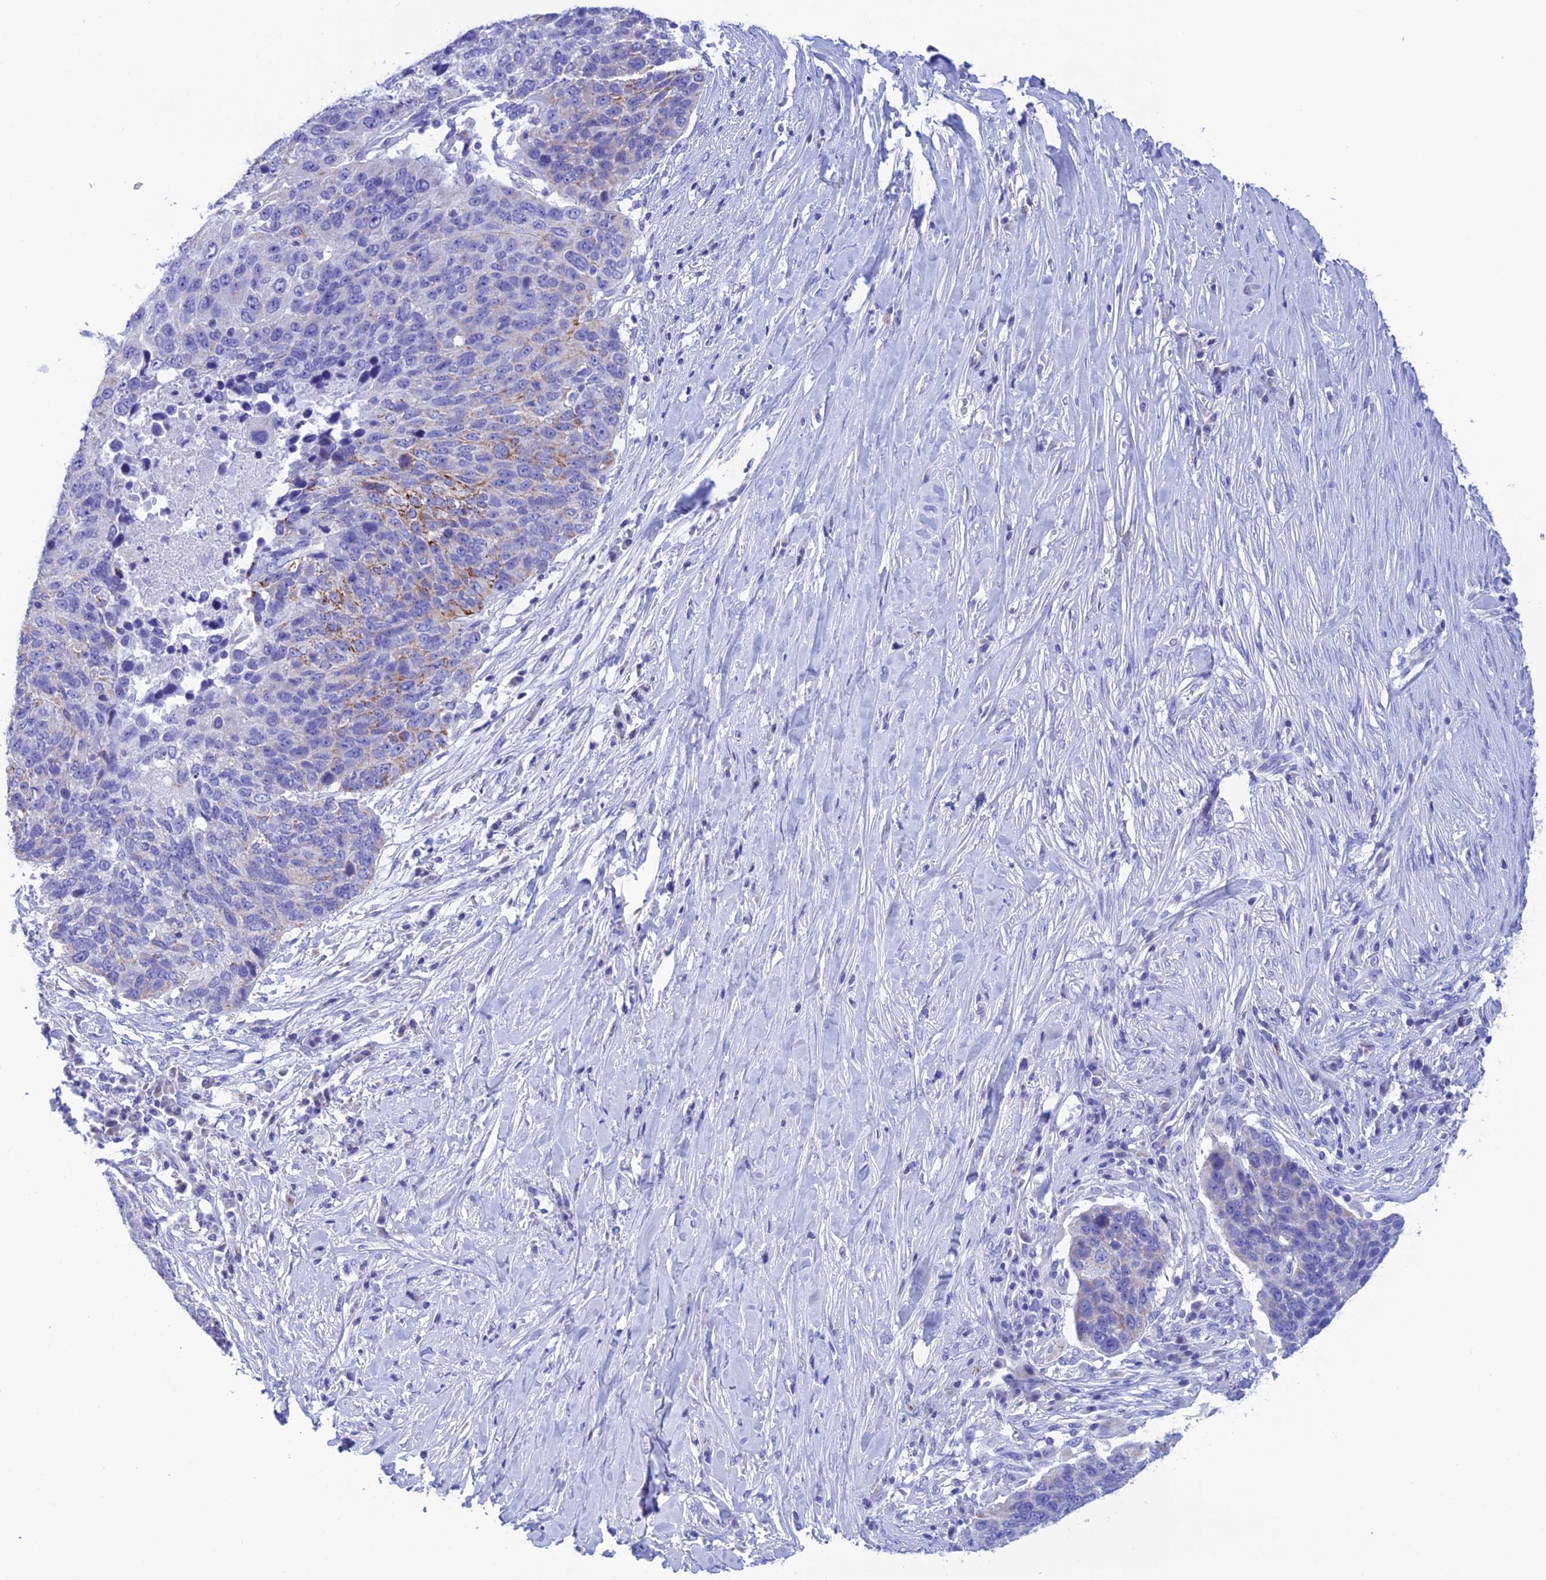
{"staining": {"intensity": "moderate", "quantity": "<25%", "location": "cytoplasmic/membranous"}, "tissue": "lung cancer", "cell_type": "Tumor cells", "image_type": "cancer", "snomed": [{"axis": "morphology", "description": "Normal tissue, NOS"}, {"axis": "morphology", "description": "Squamous cell carcinoma, NOS"}, {"axis": "topography", "description": "Lymph node"}, {"axis": "topography", "description": "Lung"}], "caption": "A brown stain shows moderate cytoplasmic/membranous staining of a protein in lung cancer tumor cells.", "gene": "NXPE4", "patient": {"sex": "male", "age": 66}}